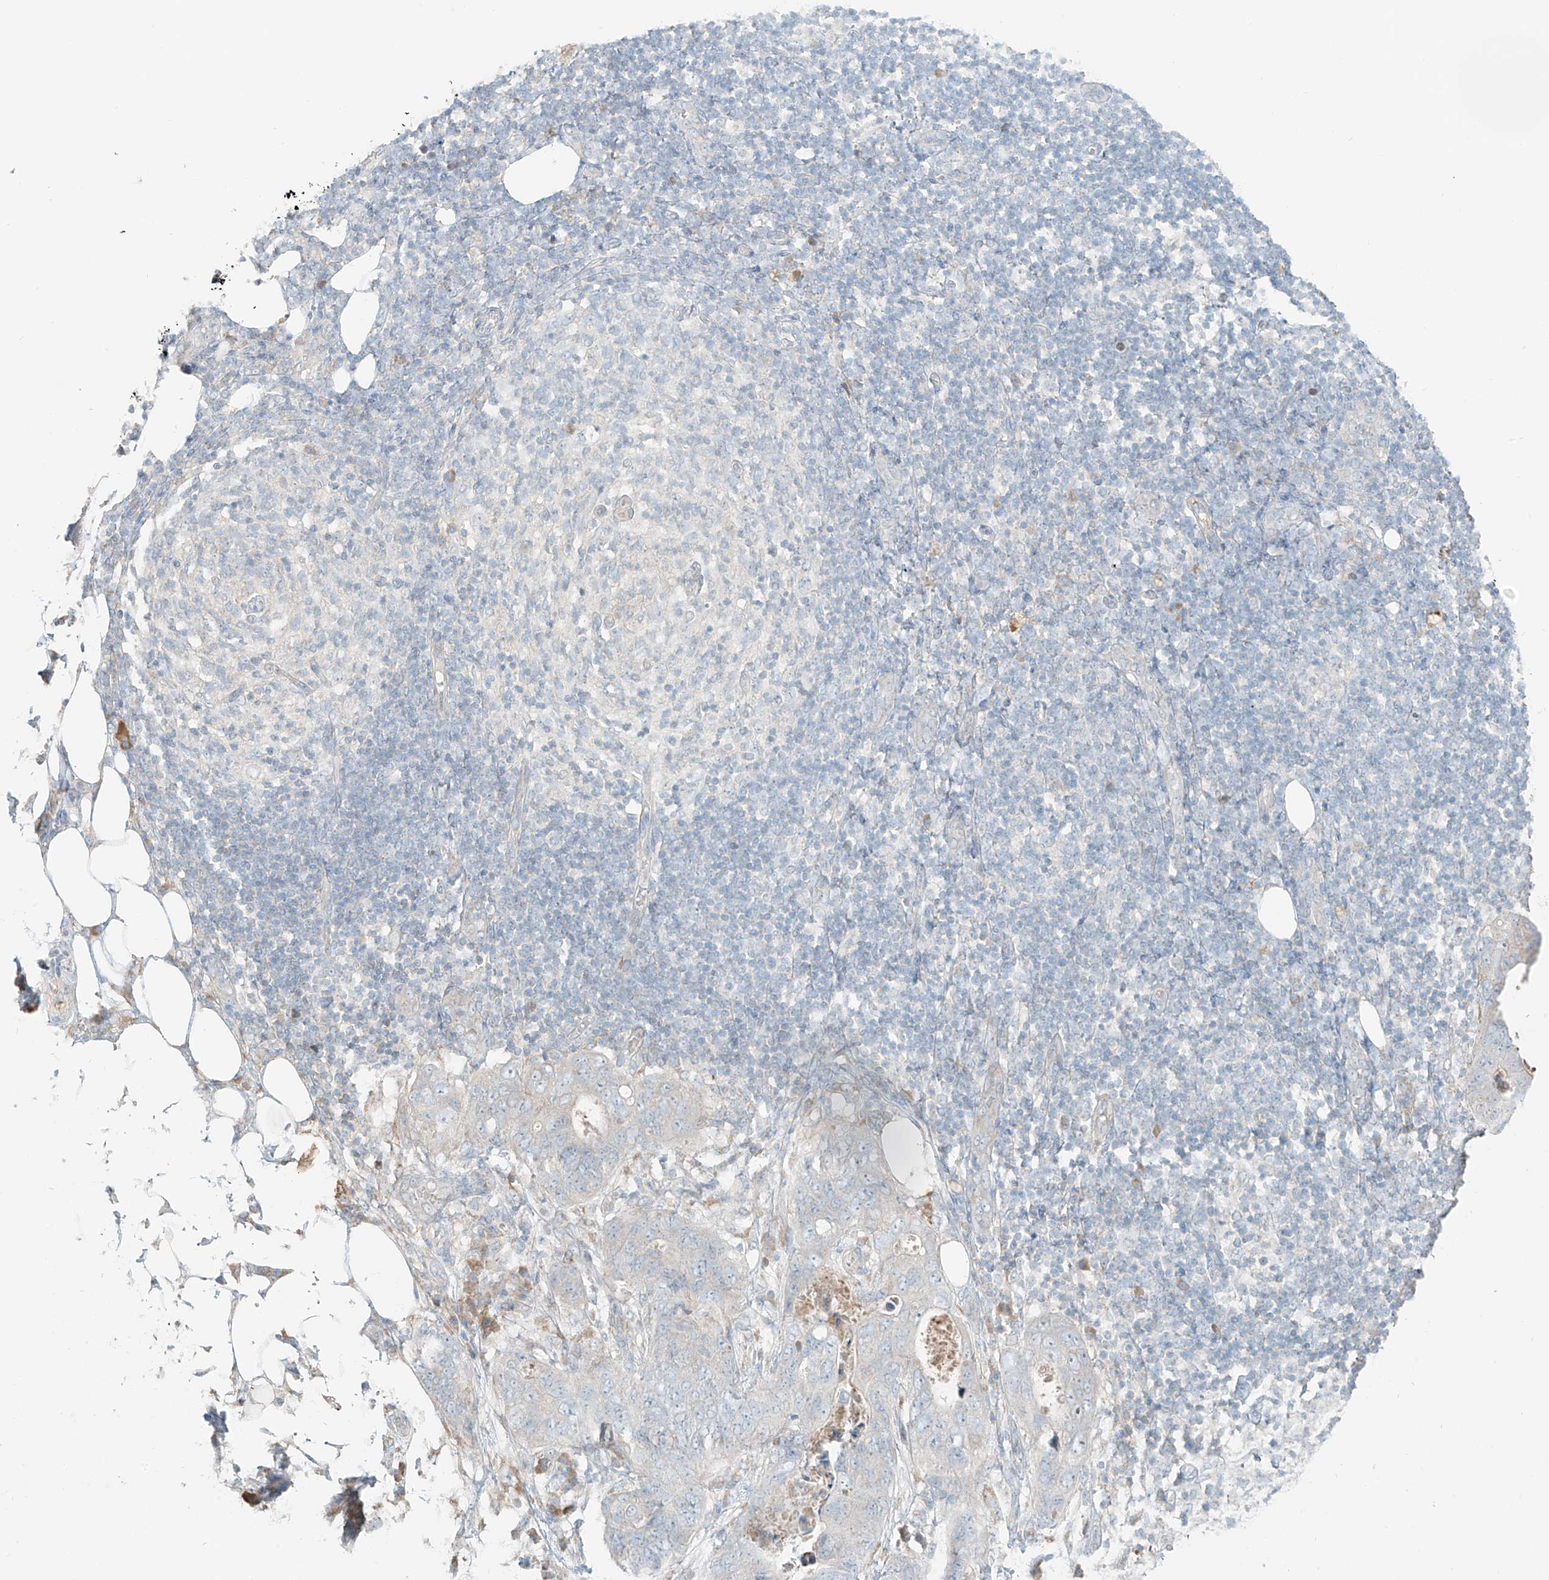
{"staining": {"intensity": "negative", "quantity": "none", "location": "none"}, "tissue": "stomach cancer", "cell_type": "Tumor cells", "image_type": "cancer", "snomed": [{"axis": "morphology", "description": "Adenocarcinoma, NOS"}, {"axis": "topography", "description": "Stomach"}], "caption": "Tumor cells show no significant positivity in adenocarcinoma (stomach). (DAB (3,3'-diaminobenzidine) immunohistochemistry, high magnification).", "gene": "FSTL1", "patient": {"sex": "female", "age": 89}}